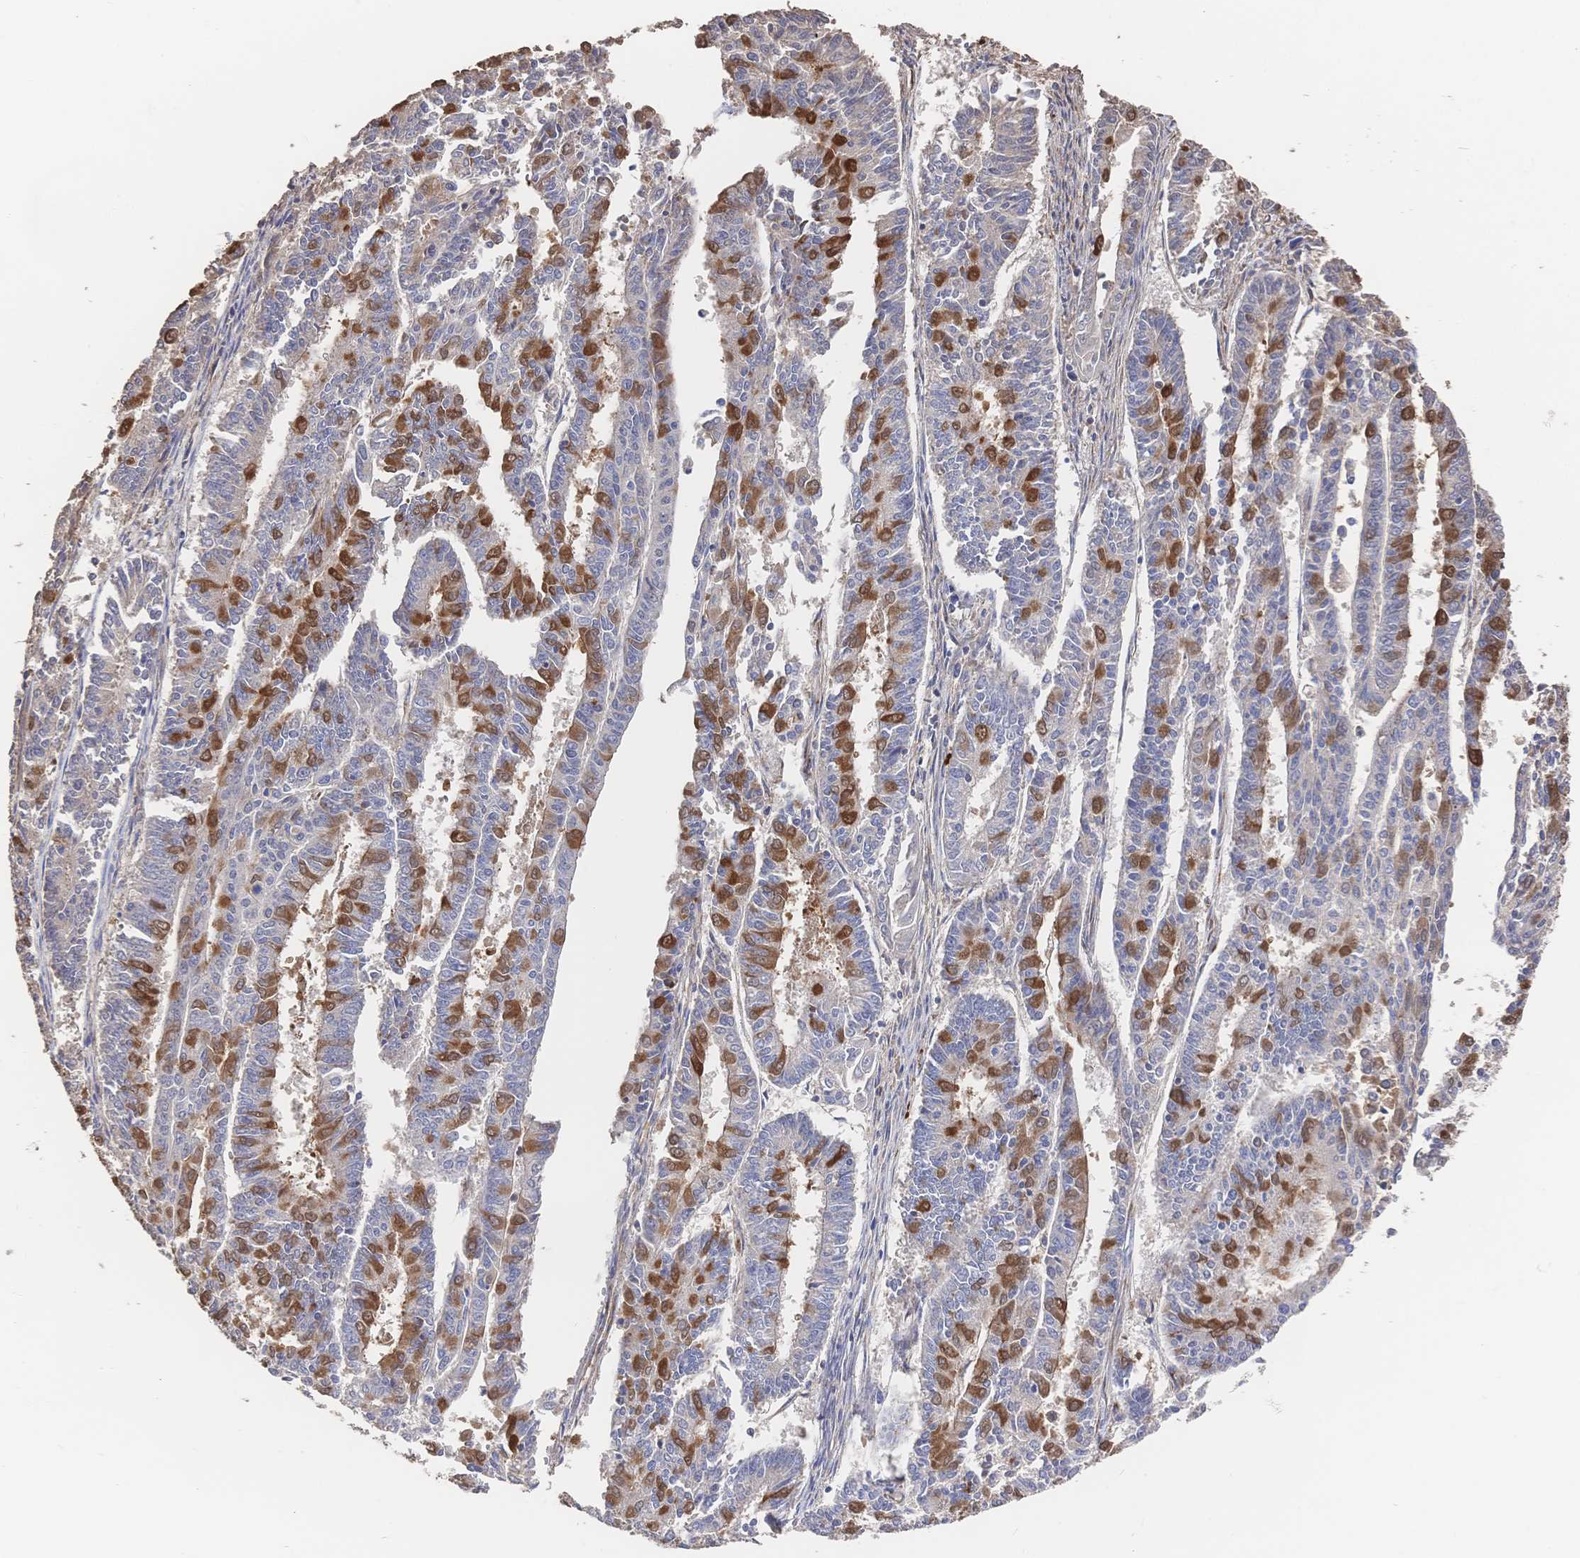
{"staining": {"intensity": "strong", "quantity": "25%-75%", "location": "cytoplasmic/membranous"}, "tissue": "endometrial cancer", "cell_type": "Tumor cells", "image_type": "cancer", "snomed": [{"axis": "morphology", "description": "Adenocarcinoma, NOS"}, {"axis": "topography", "description": "Endometrium"}], "caption": "Brown immunohistochemical staining in human endometrial adenocarcinoma exhibits strong cytoplasmic/membranous staining in about 25%-75% of tumor cells. (DAB IHC with brightfield microscopy, high magnification).", "gene": "DNAJA4", "patient": {"sex": "female", "age": 59}}